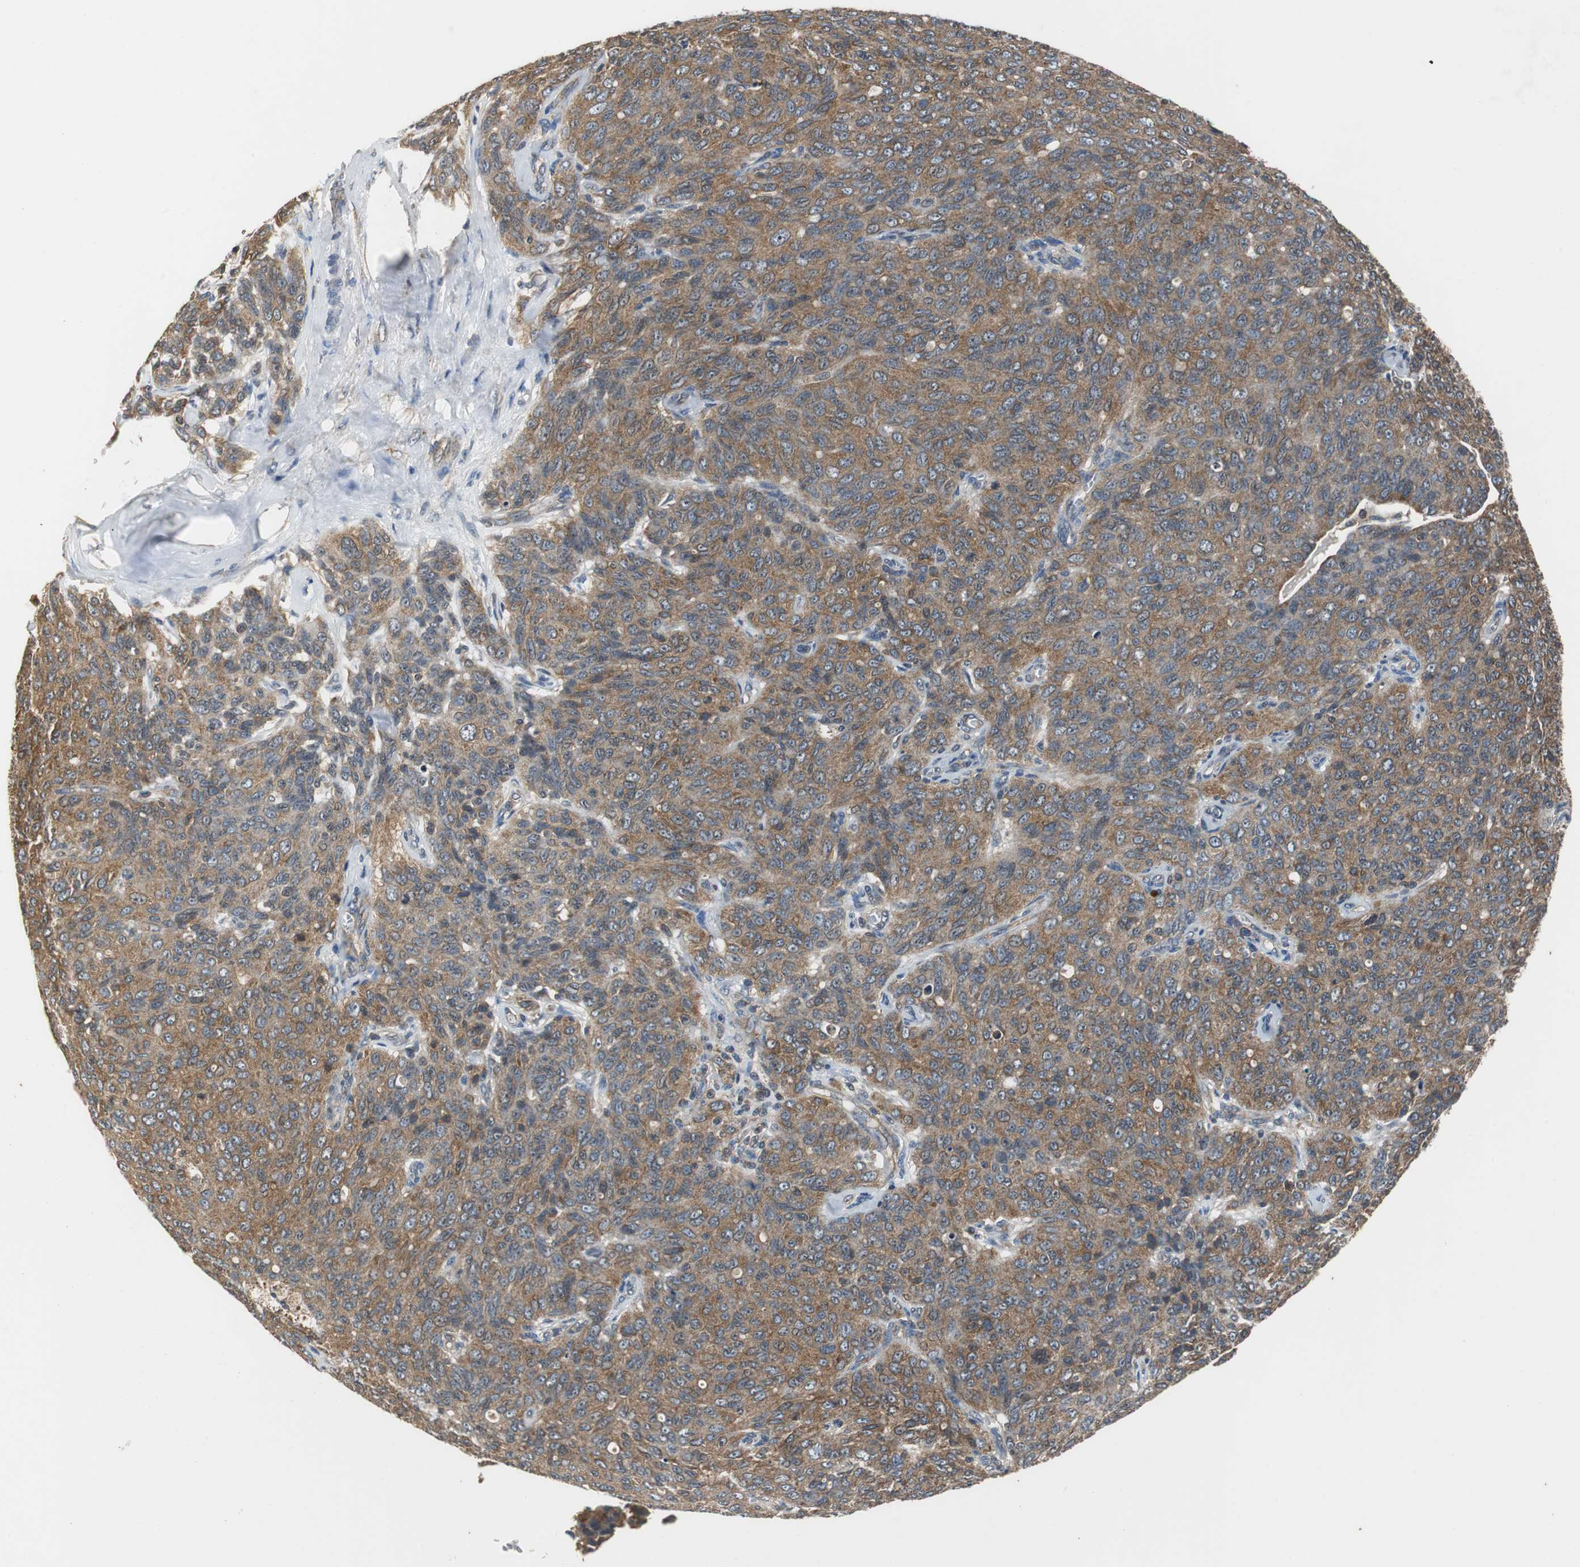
{"staining": {"intensity": "moderate", "quantity": ">75%", "location": "cytoplasmic/membranous"}, "tissue": "ovarian cancer", "cell_type": "Tumor cells", "image_type": "cancer", "snomed": [{"axis": "morphology", "description": "Carcinoma, endometroid"}, {"axis": "topography", "description": "Ovary"}], "caption": "Ovarian cancer stained for a protein shows moderate cytoplasmic/membranous positivity in tumor cells.", "gene": "VBP1", "patient": {"sex": "female", "age": 60}}